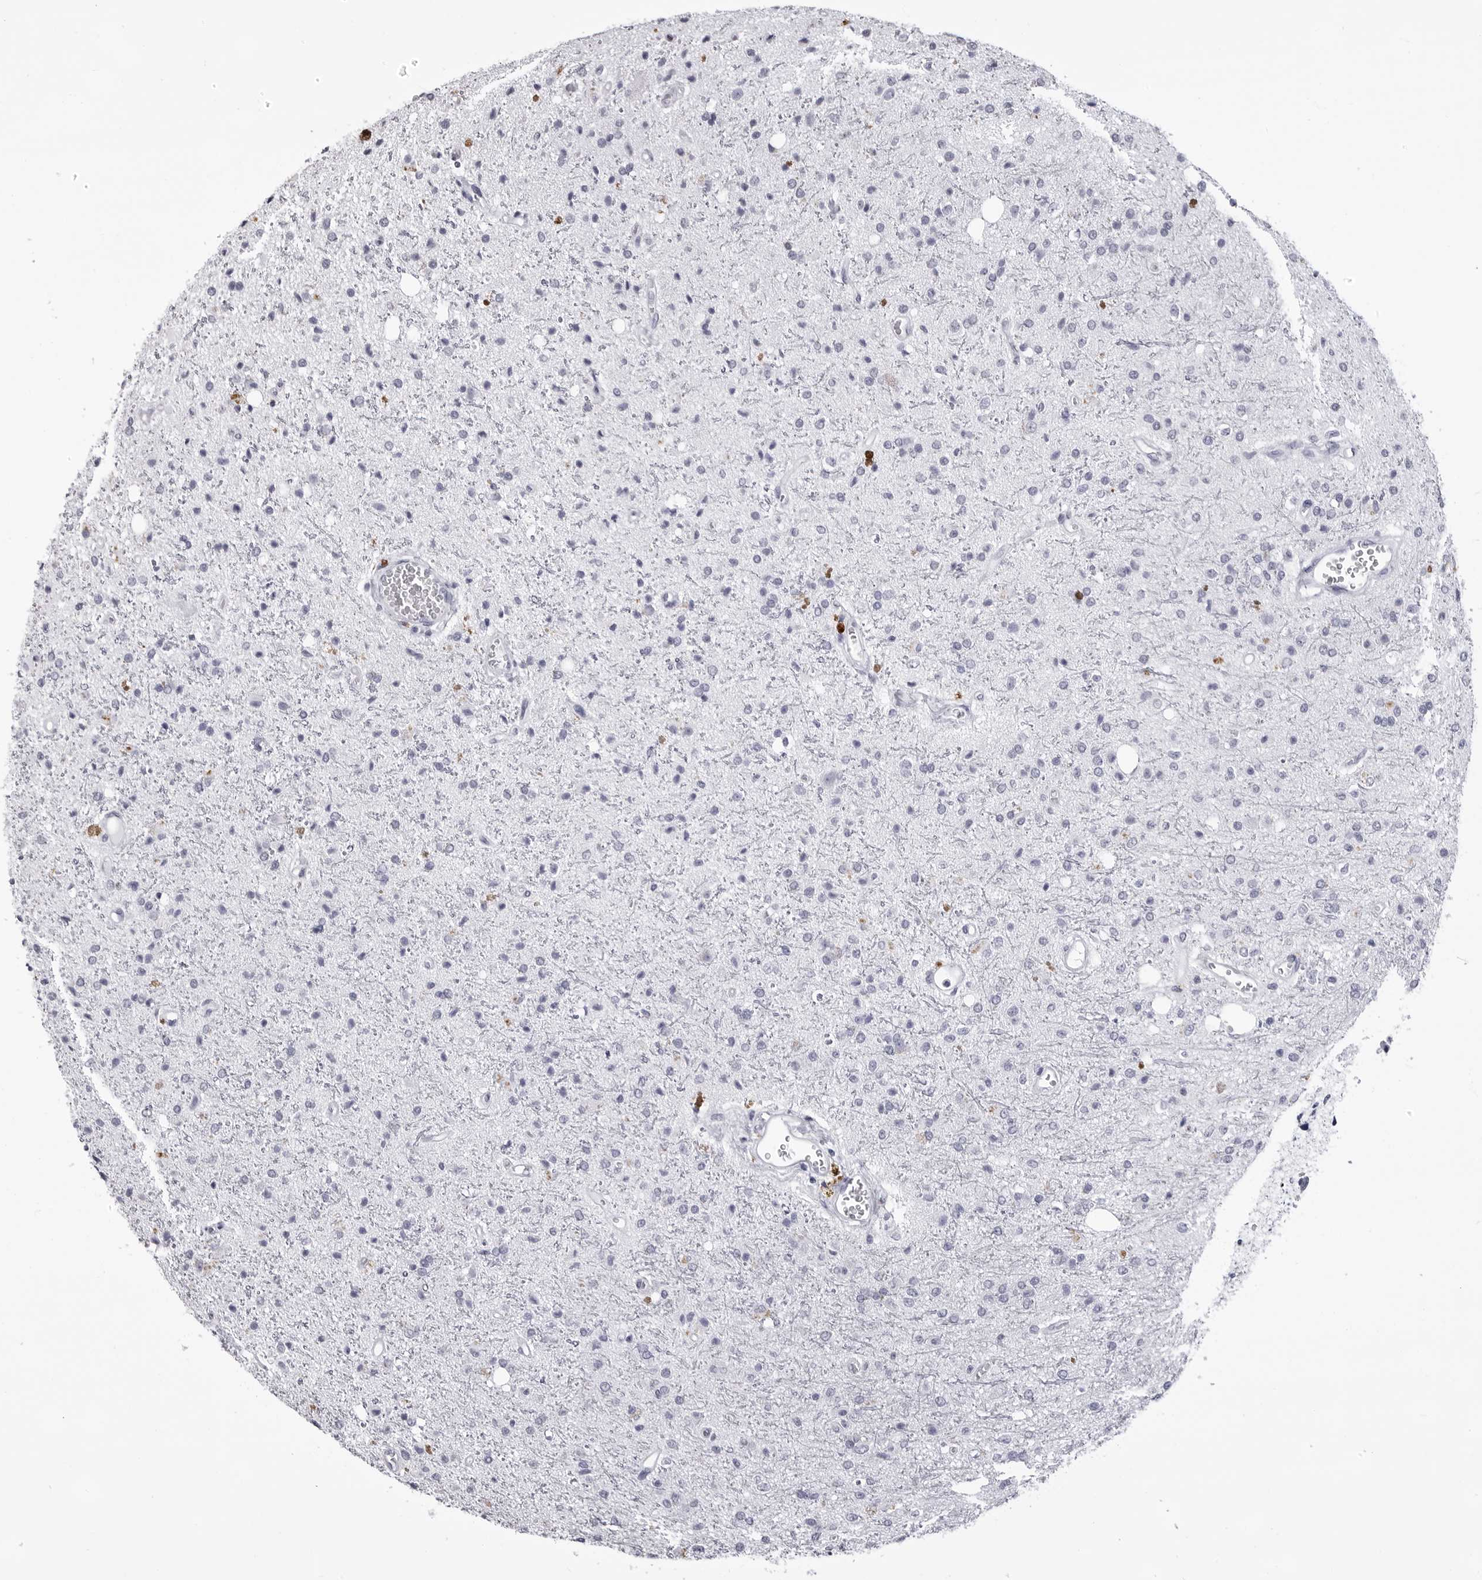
{"staining": {"intensity": "negative", "quantity": "none", "location": "none"}, "tissue": "glioma", "cell_type": "Tumor cells", "image_type": "cancer", "snomed": [{"axis": "morphology", "description": "Glioma, malignant, High grade"}, {"axis": "topography", "description": "Brain"}], "caption": "The micrograph shows no staining of tumor cells in malignant high-grade glioma.", "gene": "LGALS4", "patient": {"sex": "male", "age": 47}}